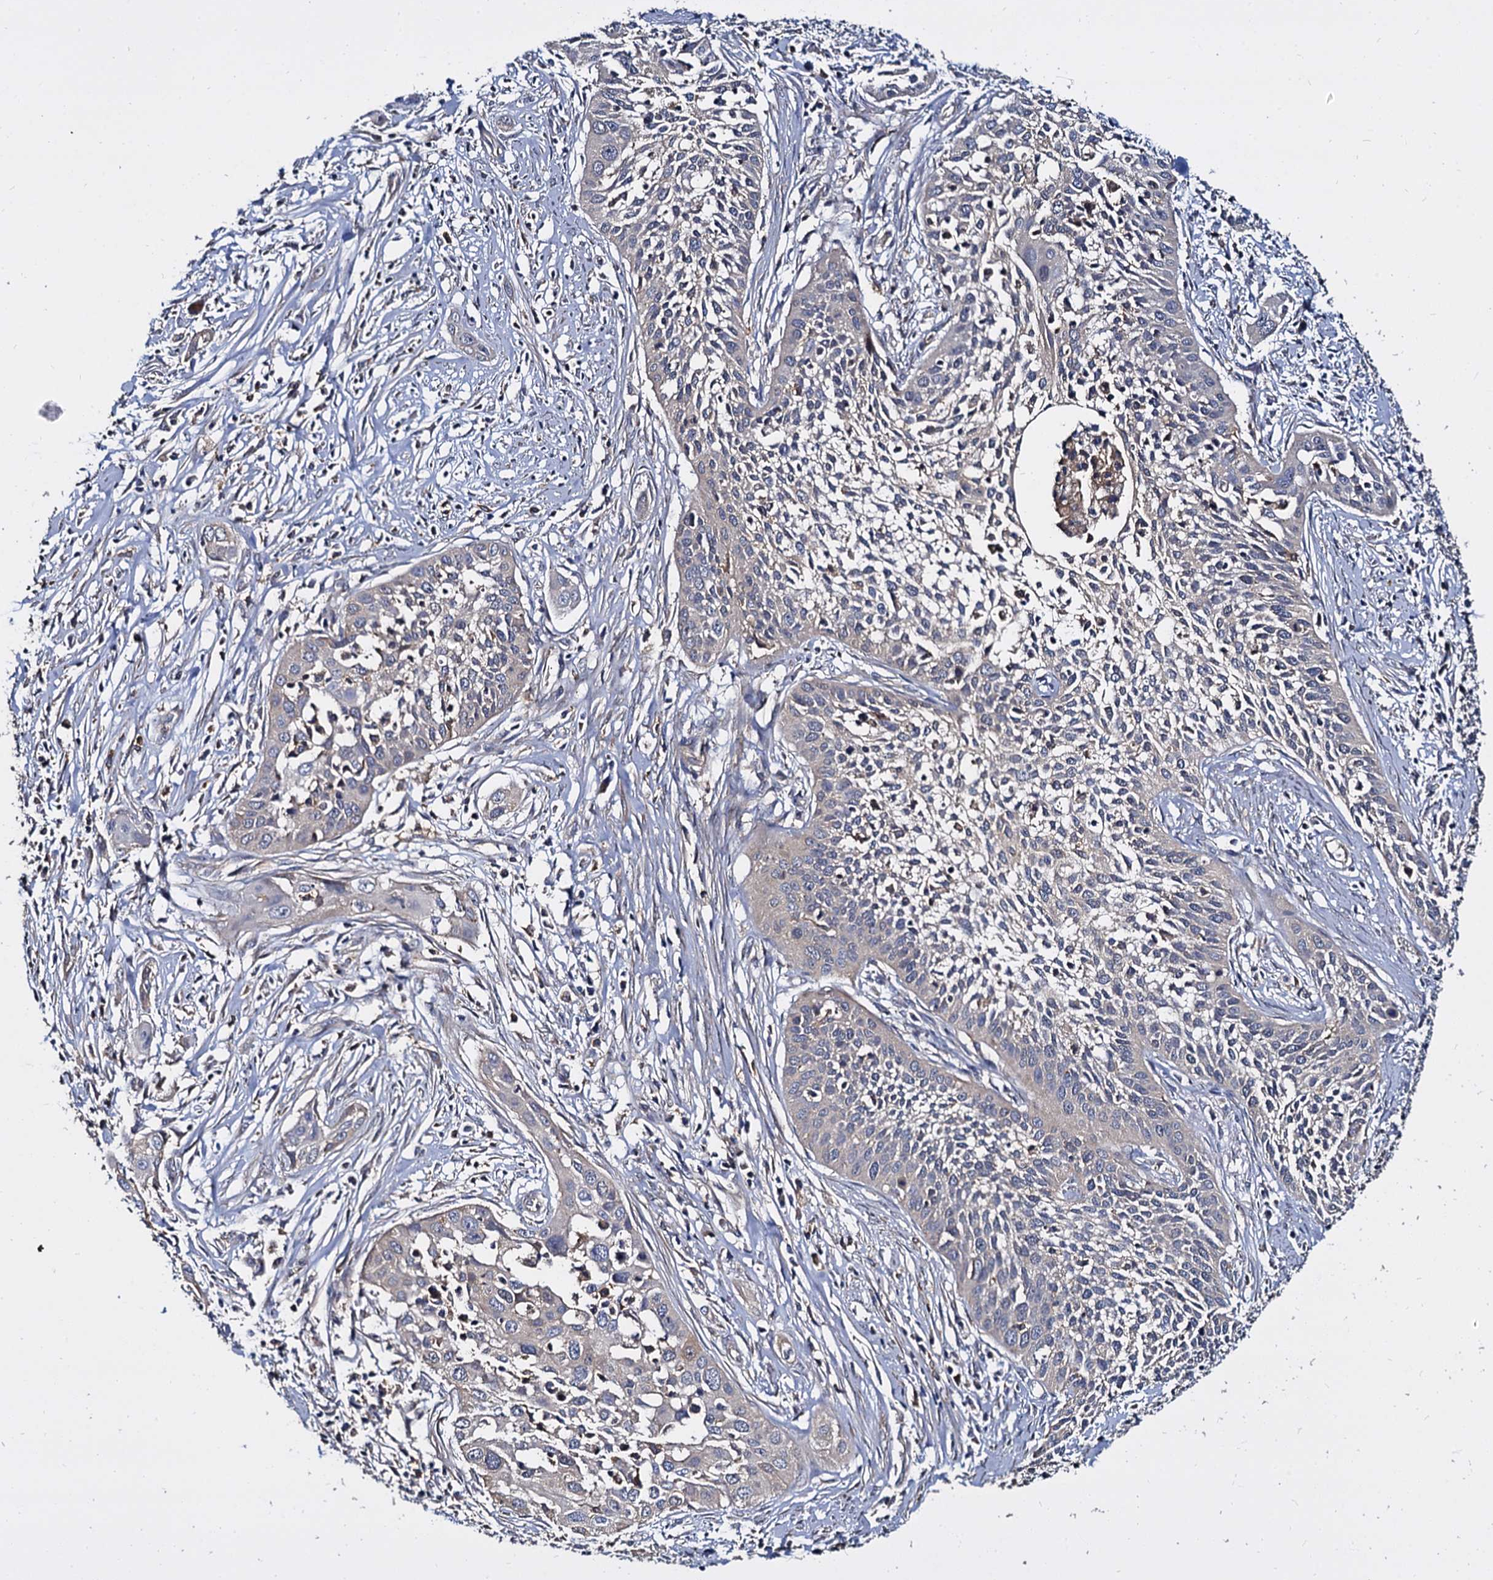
{"staining": {"intensity": "negative", "quantity": "none", "location": "none"}, "tissue": "cervical cancer", "cell_type": "Tumor cells", "image_type": "cancer", "snomed": [{"axis": "morphology", "description": "Squamous cell carcinoma, NOS"}, {"axis": "topography", "description": "Cervix"}], "caption": "This is an IHC micrograph of squamous cell carcinoma (cervical). There is no staining in tumor cells.", "gene": "ANKRD13A", "patient": {"sex": "female", "age": 34}}